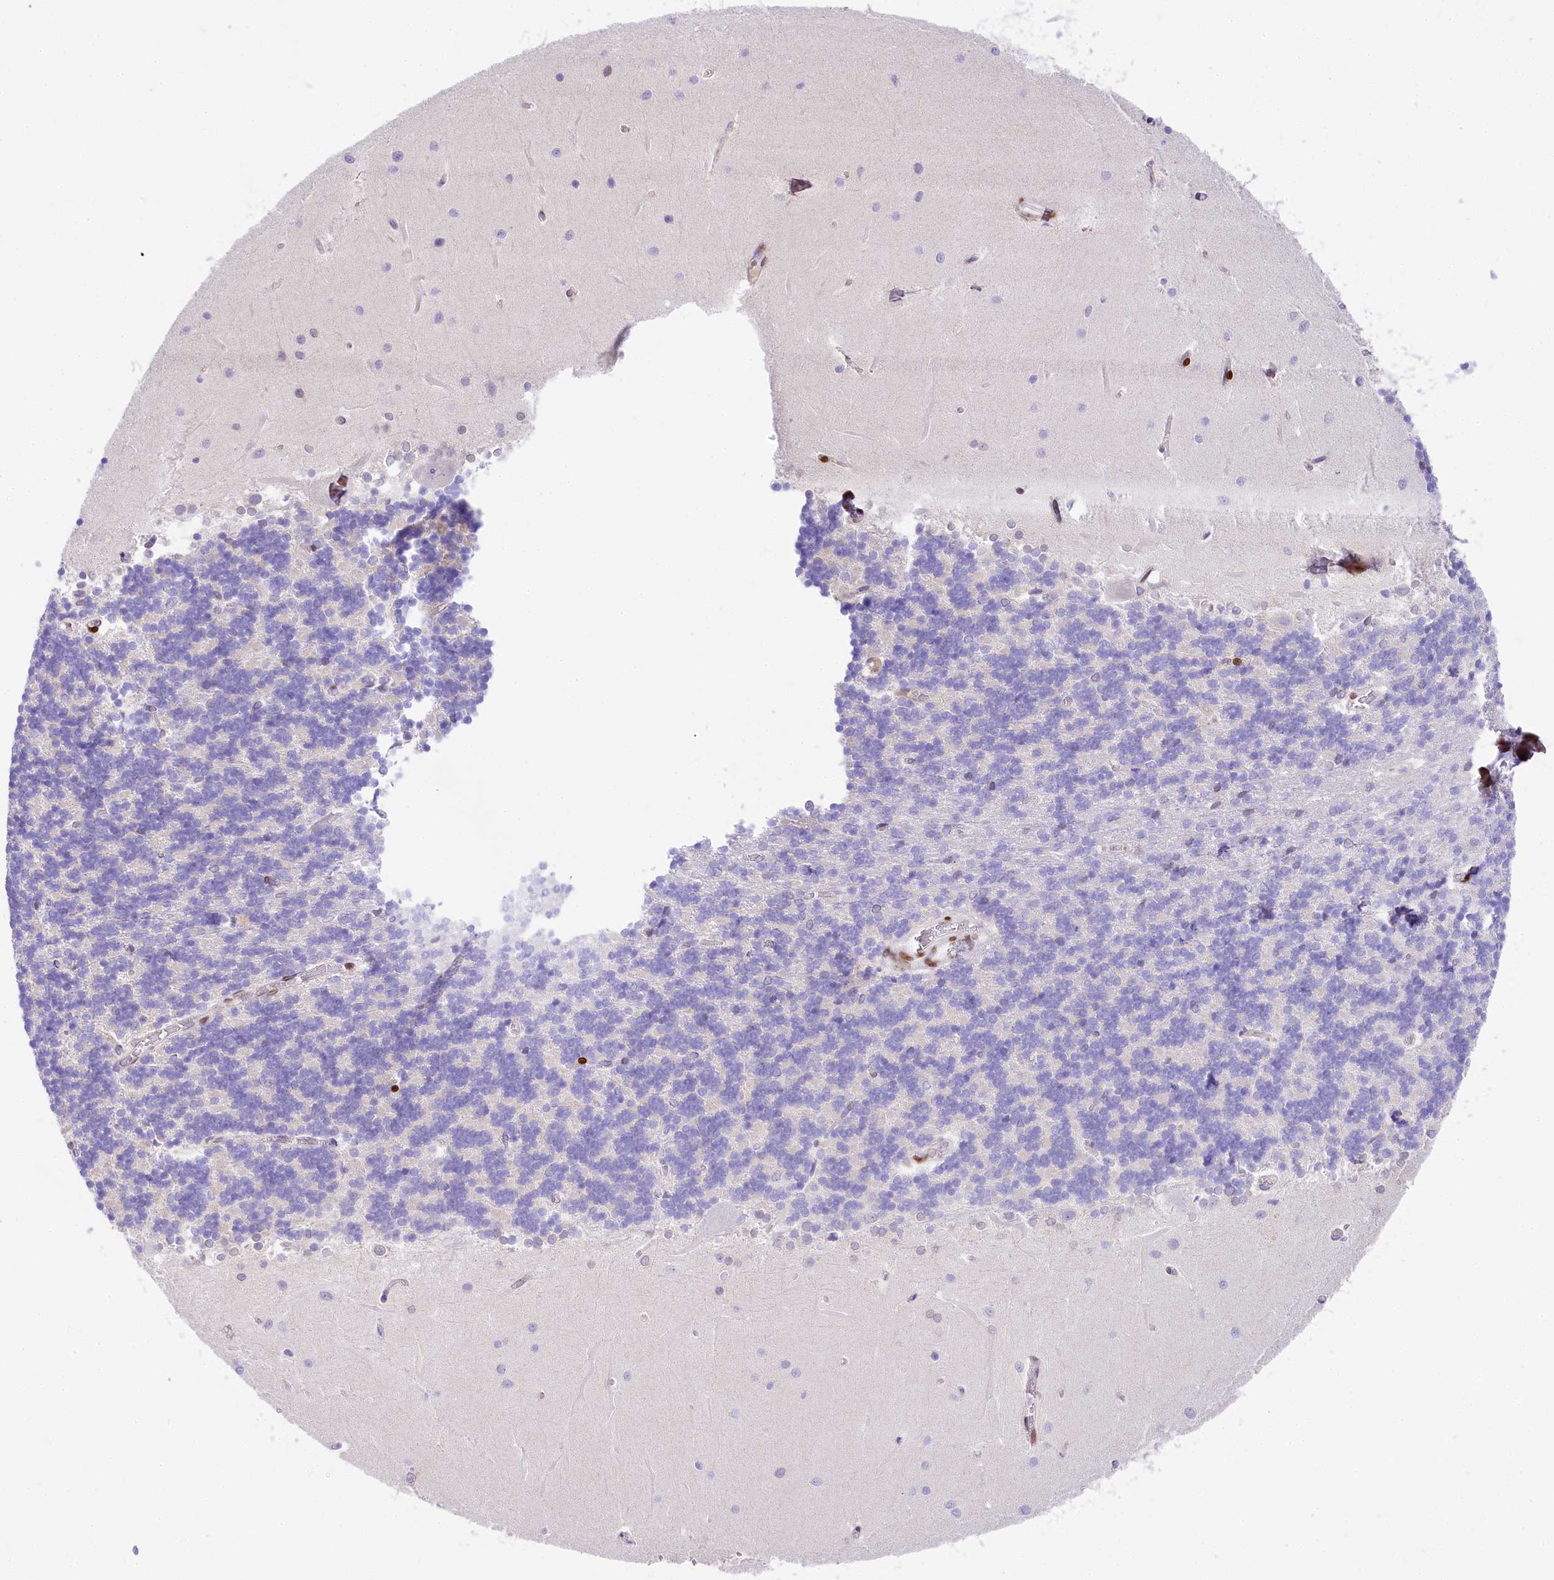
{"staining": {"intensity": "negative", "quantity": "none", "location": "none"}, "tissue": "cerebellum", "cell_type": "Cells in granular layer", "image_type": "normal", "snomed": [{"axis": "morphology", "description": "Normal tissue, NOS"}, {"axis": "topography", "description": "Cerebellum"}], "caption": "This is a histopathology image of immunohistochemistry (IHC) staining of unremarkable cerebellum, which shows no expression in cells in granular layer. (Stains: DAB immunohistochemistry (IHC) with hematoxylin counter stain, Microscopy: brightfield microscopy at high magnification).", "gene": "PPIP5K2", "patient": {"sex": "male", "age": 37}}